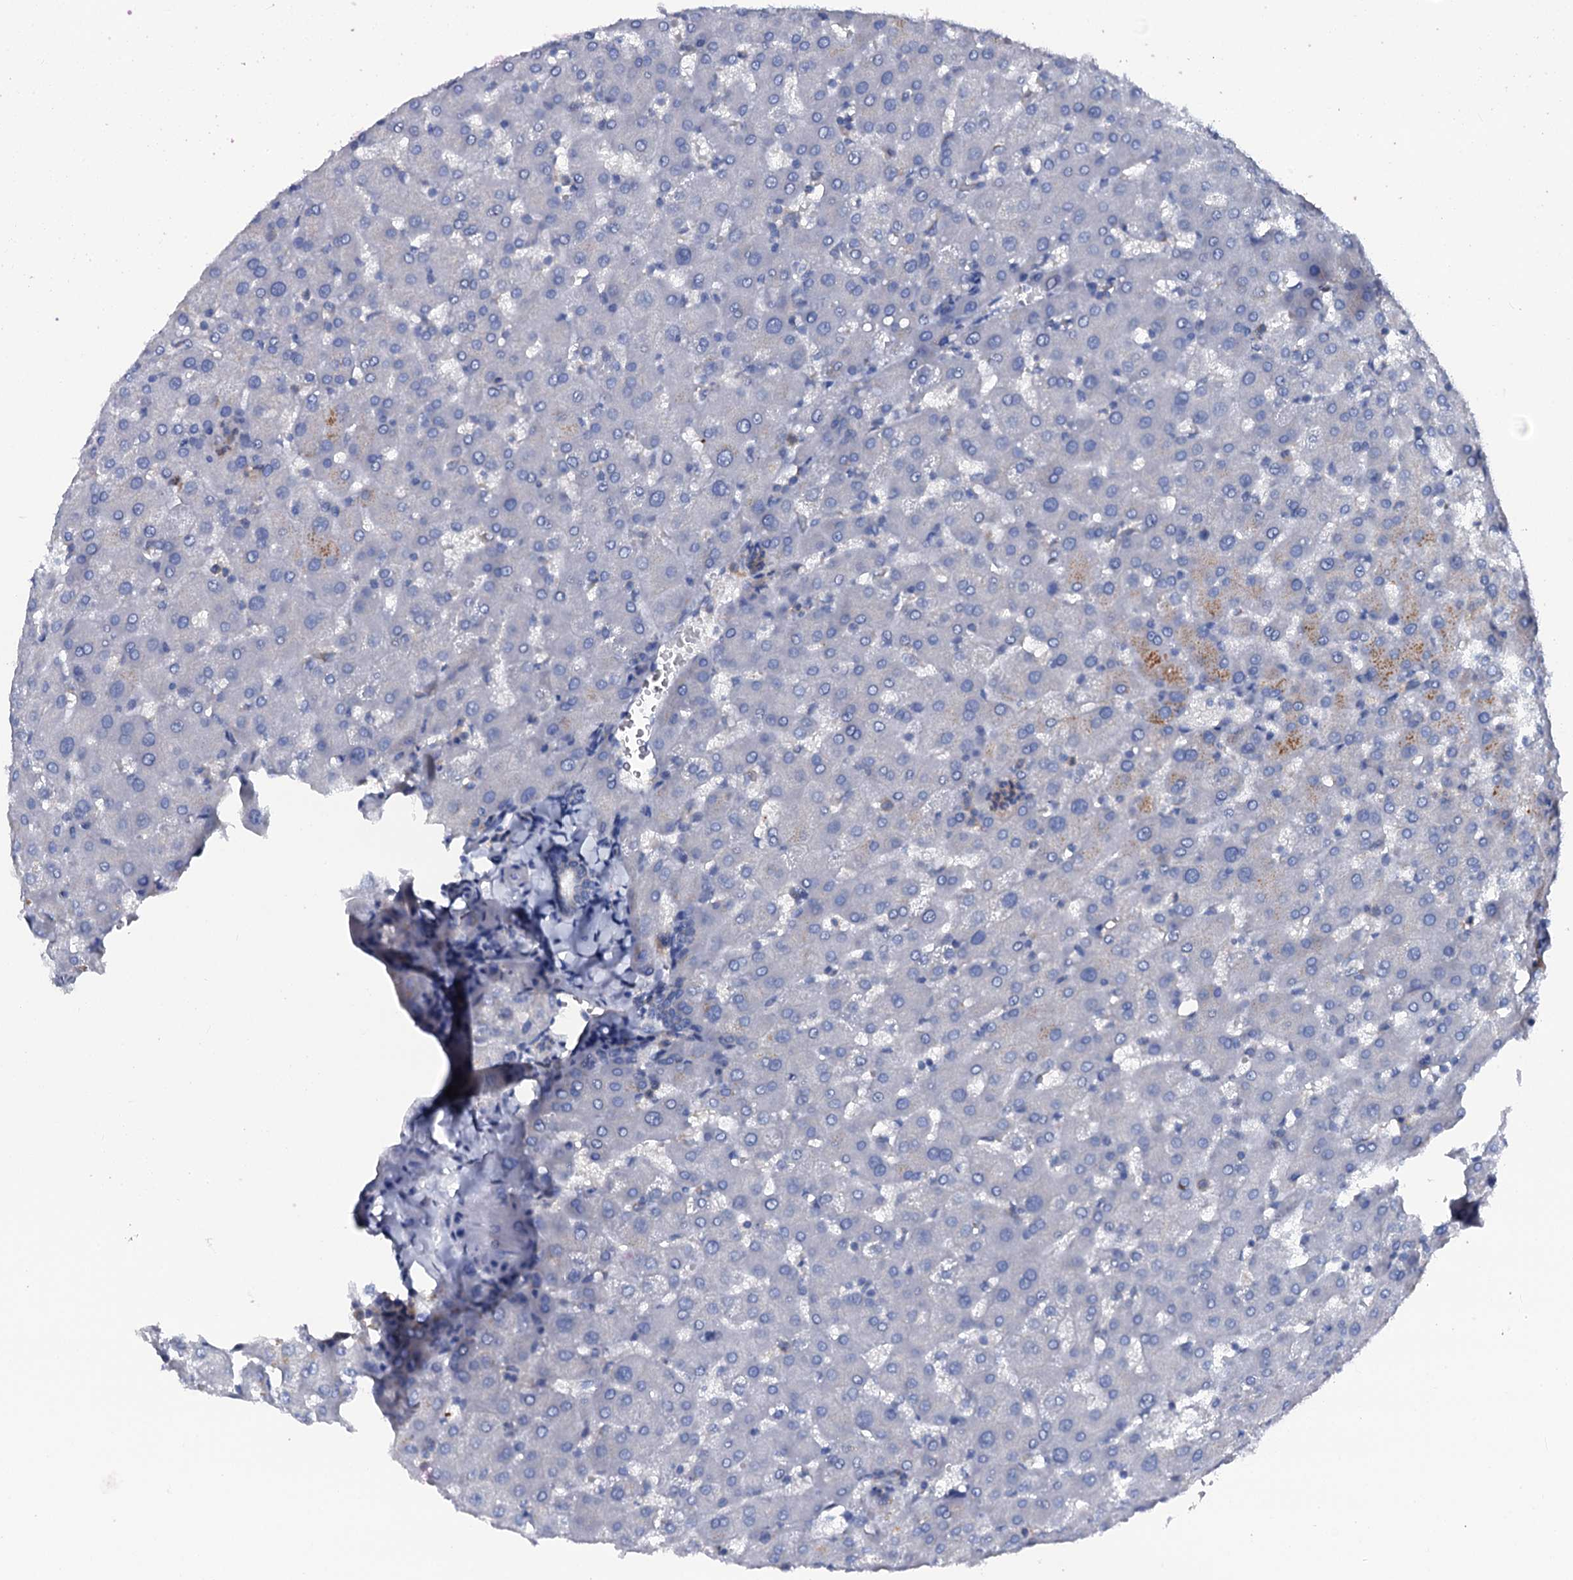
{"staining": {"intensity": "negative", "quantity": "none", "location": "none"}, "tissue": "liver", "cell_type": "Cholangiocytes", "image_type": "normal", "snomed": [{"axis": "morphology", "description": "Normal tissue, NOS"}, {"axis": "topography", "description": "Liver"}], "caption": "This is an IHC image of unremarkable liver. There is no expression in cholangiocytes.", "gene": "OTOL1", "patient": {"sex": "female", "age": 63}}